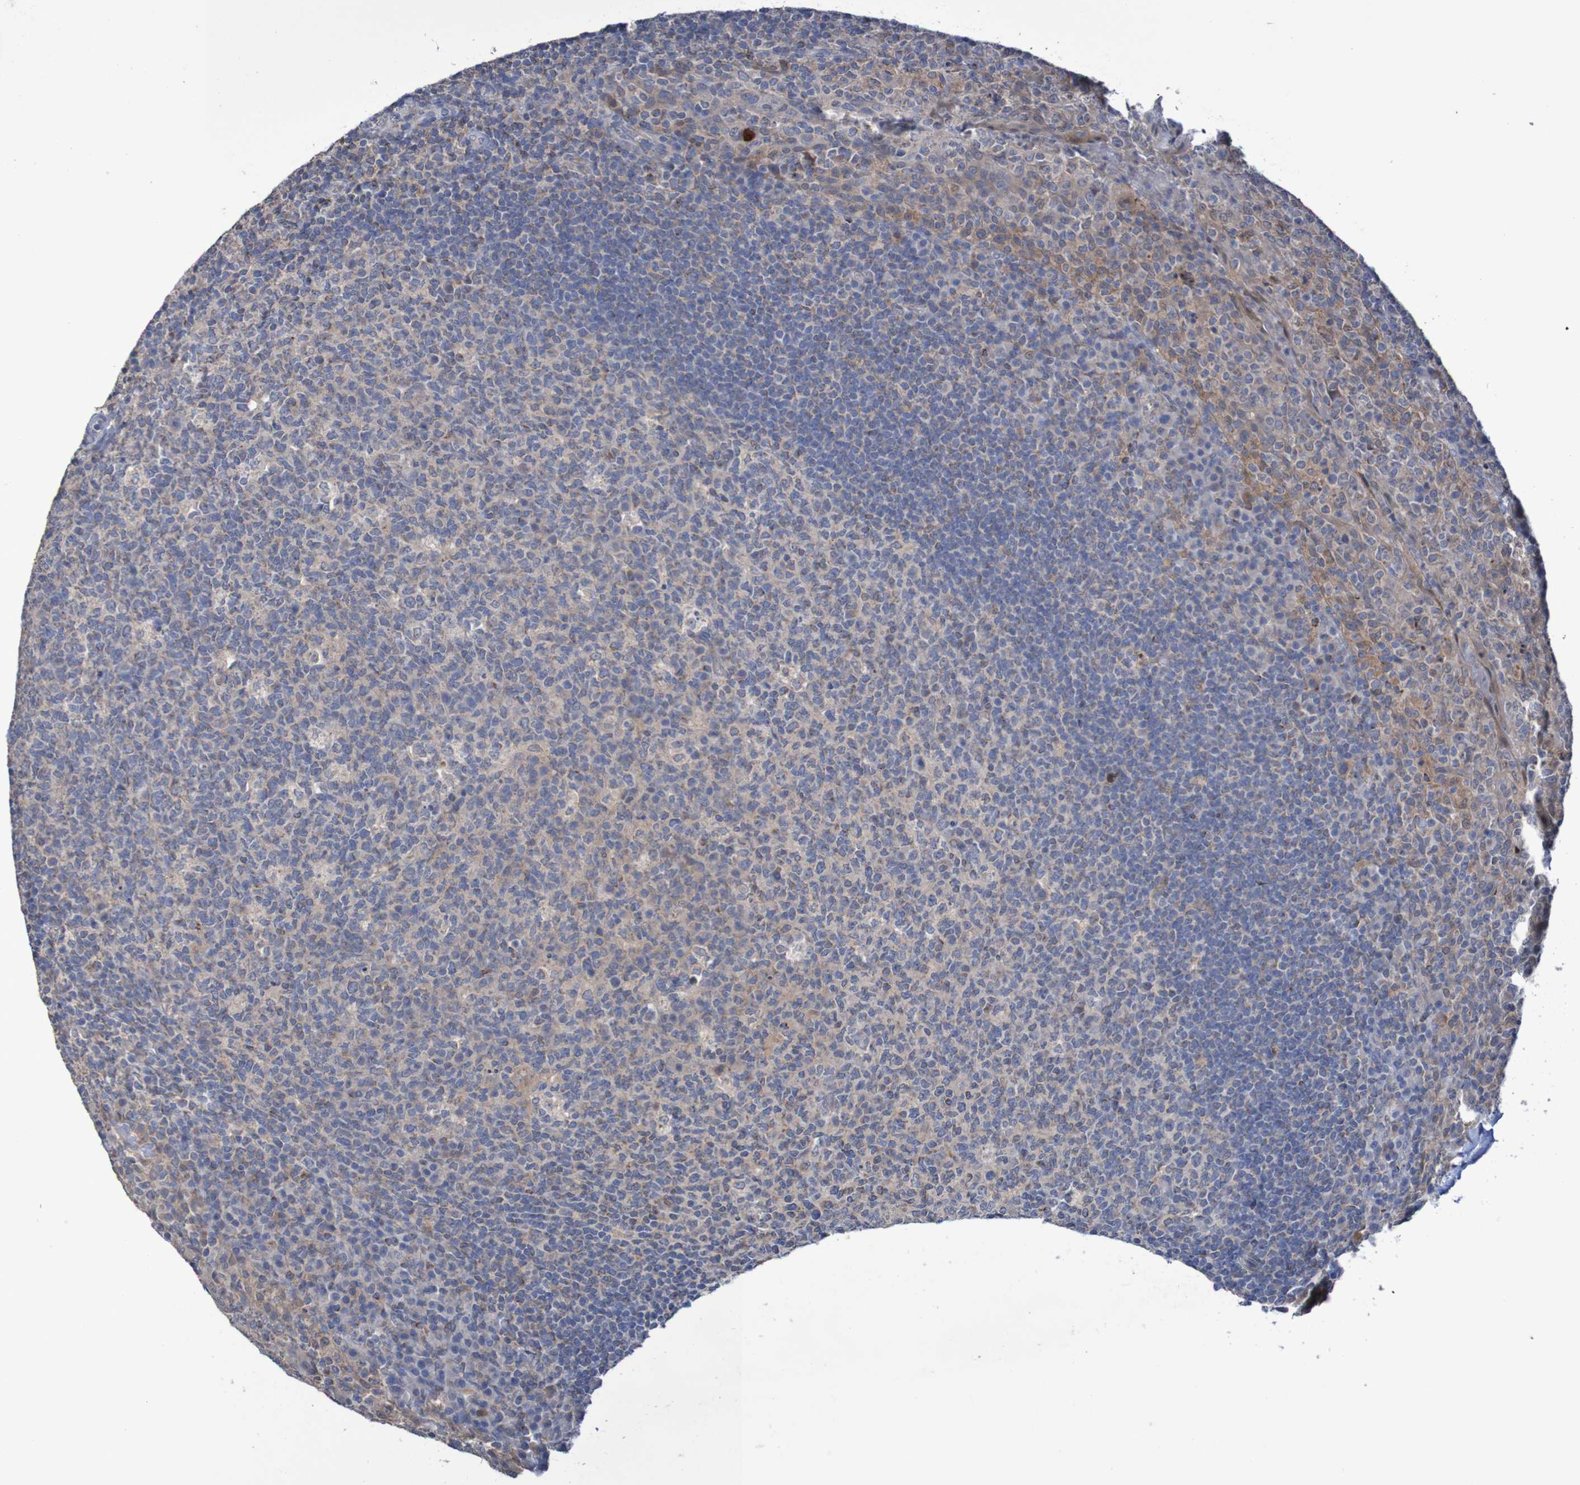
{"staining": {"intensity": "weak", "quantity": "25%-75%", "location": "cytoplasmic/membranous"}, "tissue": "tonsil", "cell_type": "Germinal center cells", "image_type": "normal", "snomed": [{"axis": "morphology", "description": "Normal tissue, NOS"}, {"axis": "topography", "description": "Tonsil"}], "caption": "Germinal center cells reveal weak cytoplasmic/membranous staining in approximately 25%-75% of cells in unremarkable tonsil. The staining was performed using DAB (3,3'-diaminobenzidine), with brown indicating positive protein expression. Nuclei are stained blue with hematoxylin.", "gene": "C3orf18", "patient": {"sex": "male", "age": 17}}